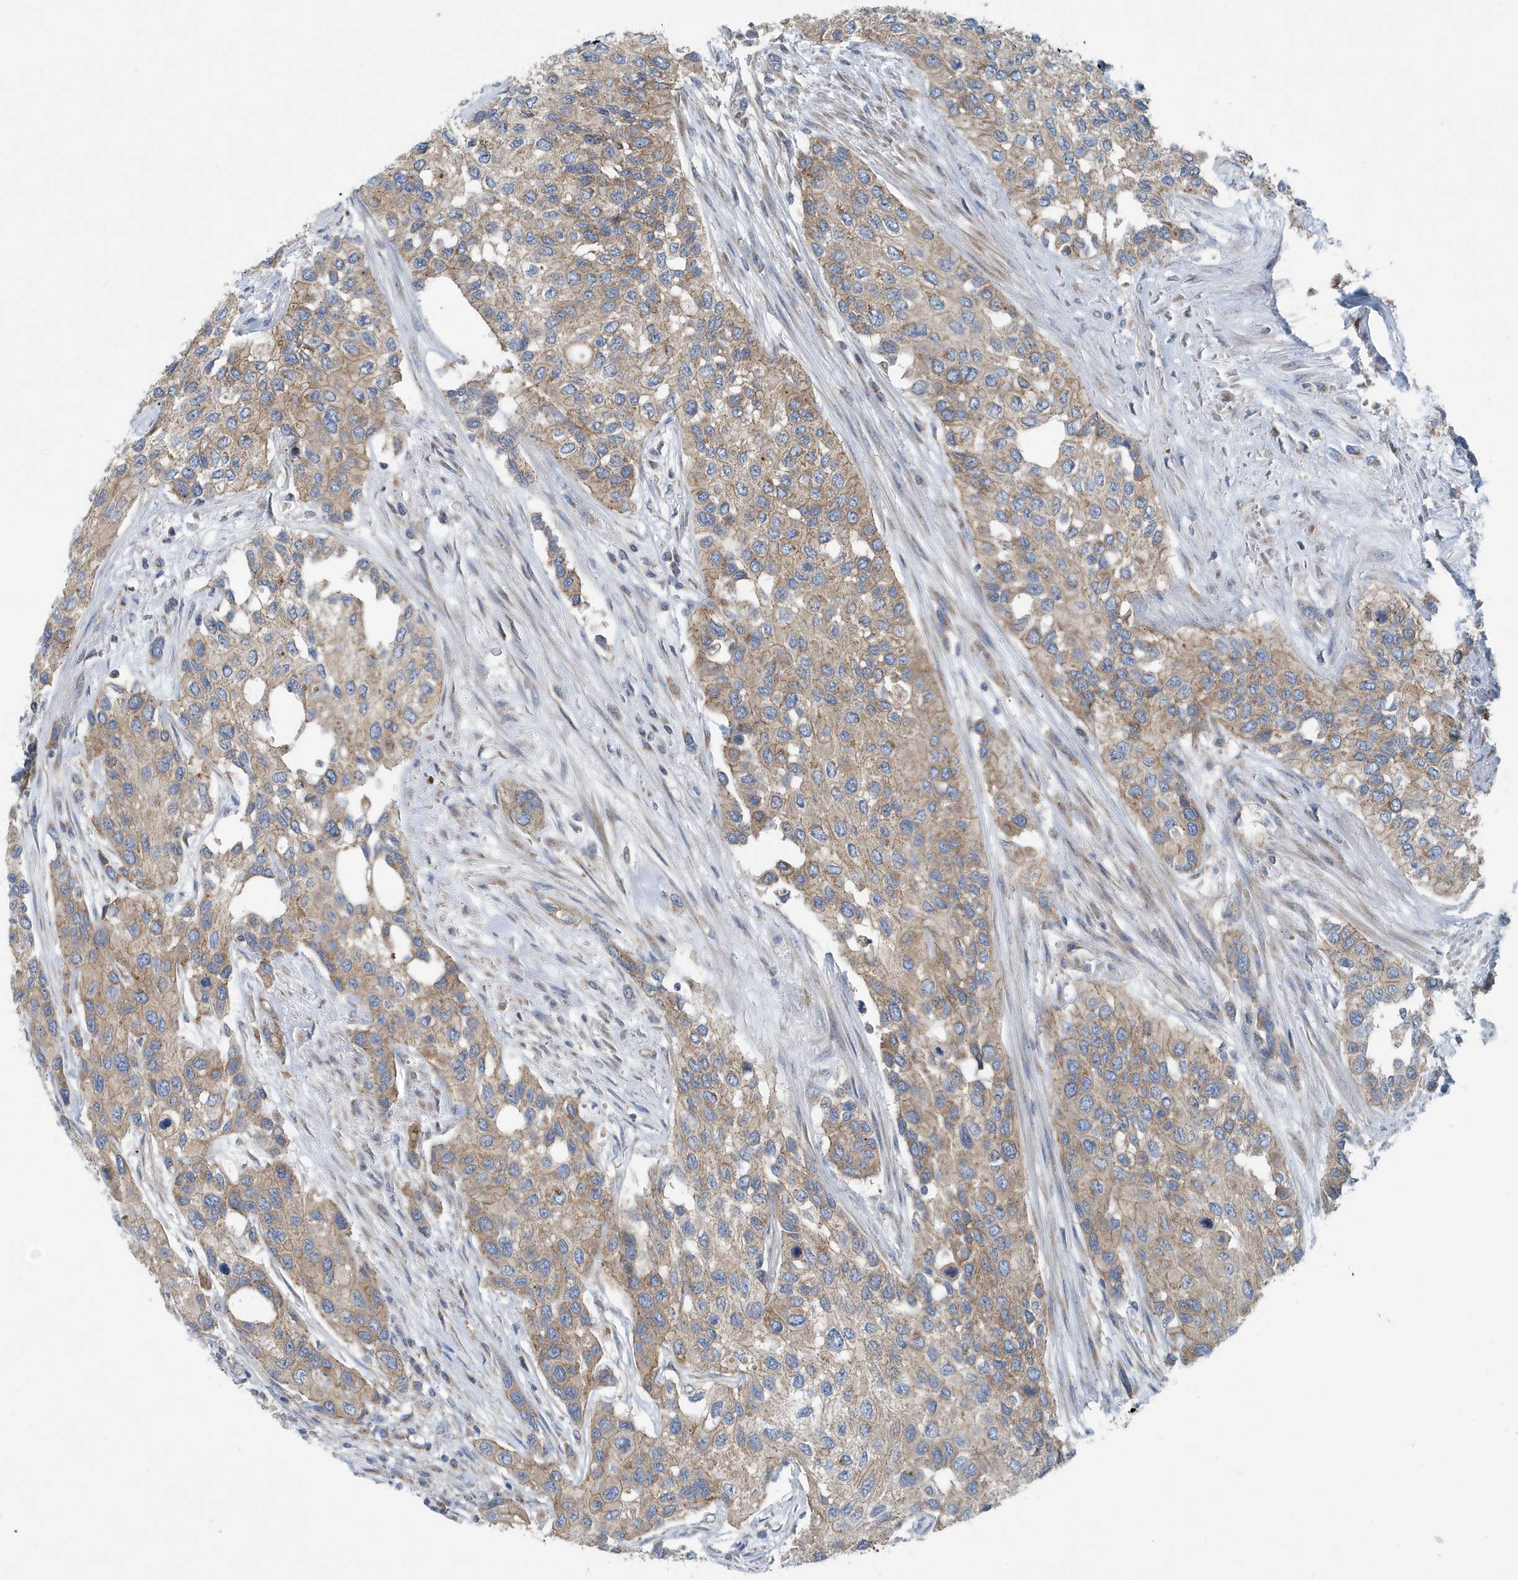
{"staining": {"intensity": "moderate", "quantity": ">75%", "location": "cytoplasmic/membranous"}, "tissue": "urothelial cancer", "cell_type": "Tumor cells", "image_type": "cancer", "snomed": [{"axis": "morphology", "description": "Normal tissue, NOS"}, {"axis": "morphology", "description": "Urothelial carcinoma, High grade"}, {"axis": "topography", "description": "Vascular tissue"}, {"axis": "topography", "description": "Urinary bladder"}], "caption": "Brown immunohistochemical staining in human urothelial carcinoma (high-grade) displays moderate cytoplasmic/membranous expression in about >75% of tumor cells.", "gene": "PPM1M", "patient": {"sex": "female", "age": 56}}